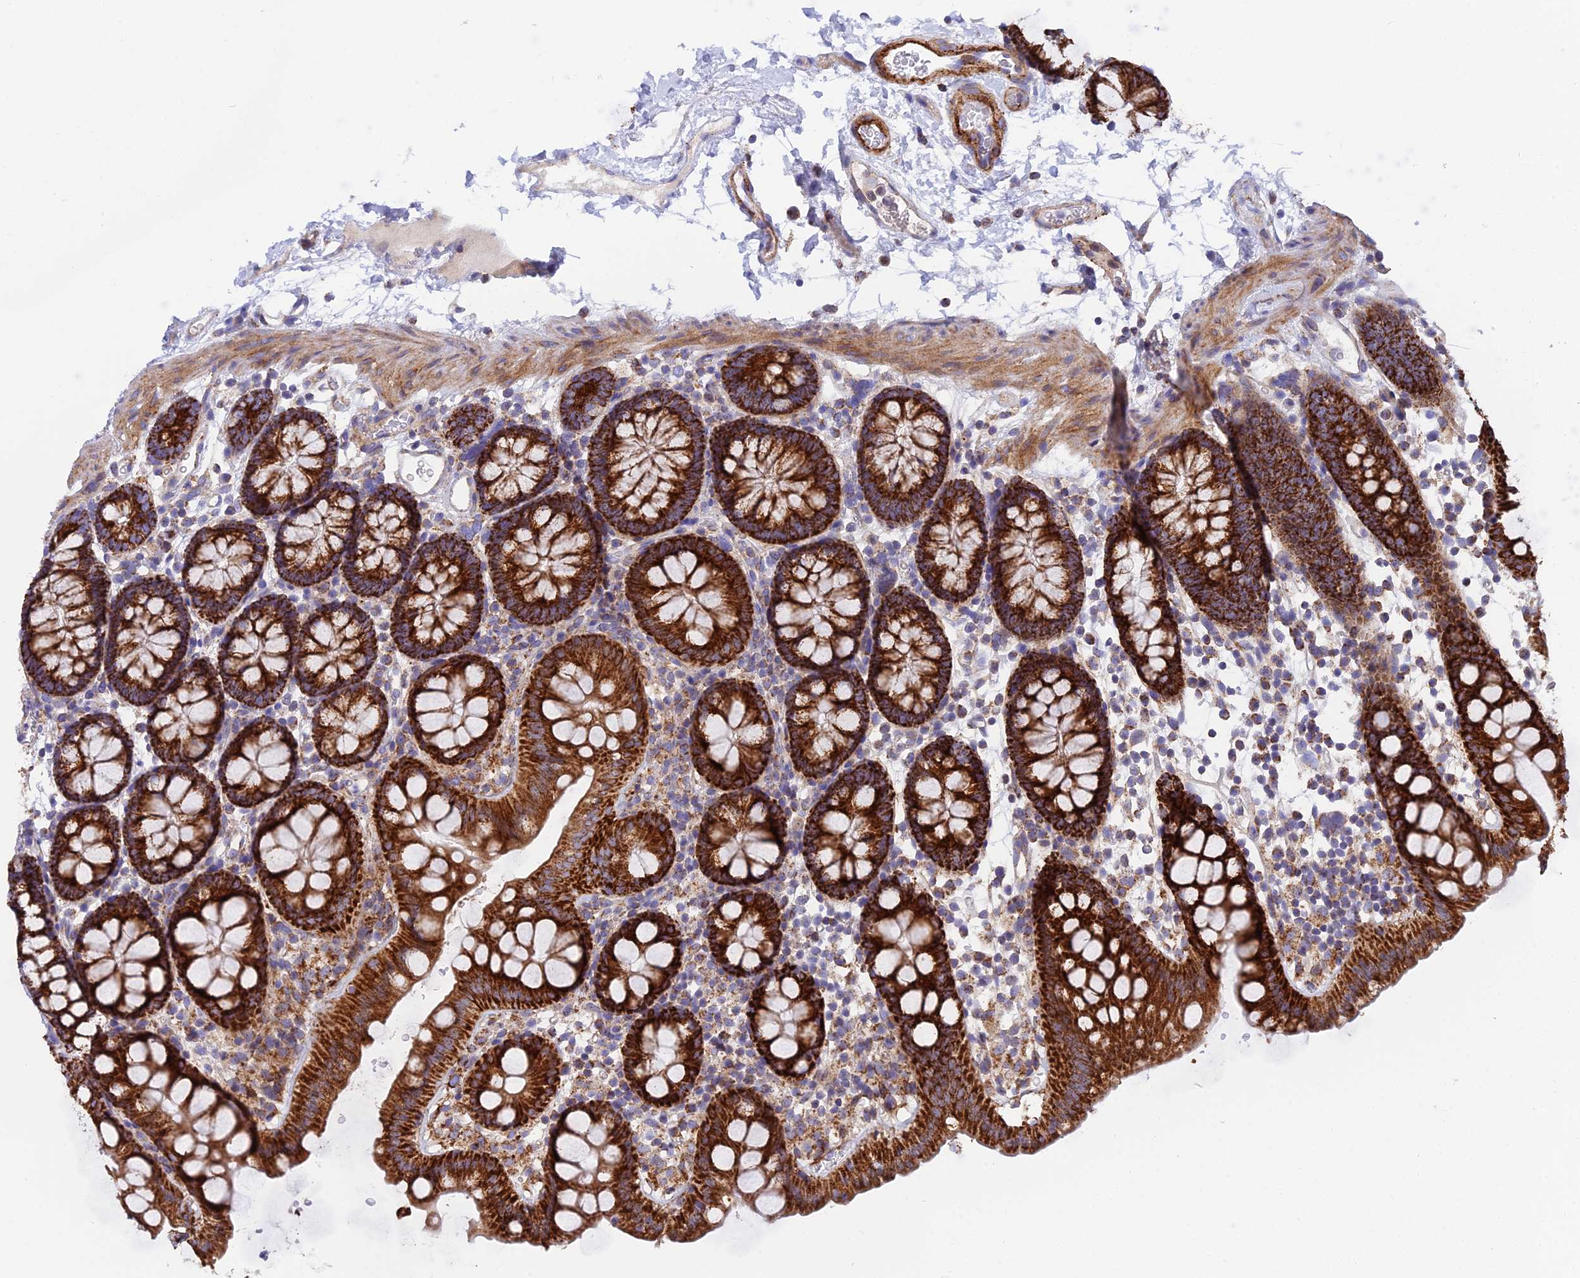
{"staining": {"intensity": "moderate", "quantity": ">75%", "location": "cytoplasmic/membranous"}, "tissue": "colon", "cell_type": "Endothelial cells", "image_type": "normal", "snomed": [{"axis": "morphology", "description": "Normal tissue, NOS"}, {"axis": "topography", "description": "Colon"}], "caption": "Immunohistochemistry (IHC) staining of benign colon, which displays medium levels of moderate cytoplasmic/membranous staining in approximately >75% of endothelial cells indicating moderate cytoplasmic/membranous protein expression. The staining was performed using DAB (brown) for protein detection and nuclei were counterstained in hematoxylin (blue).", "gene": "CSPG4", "patient": {"sex": "male", "age": 75}}